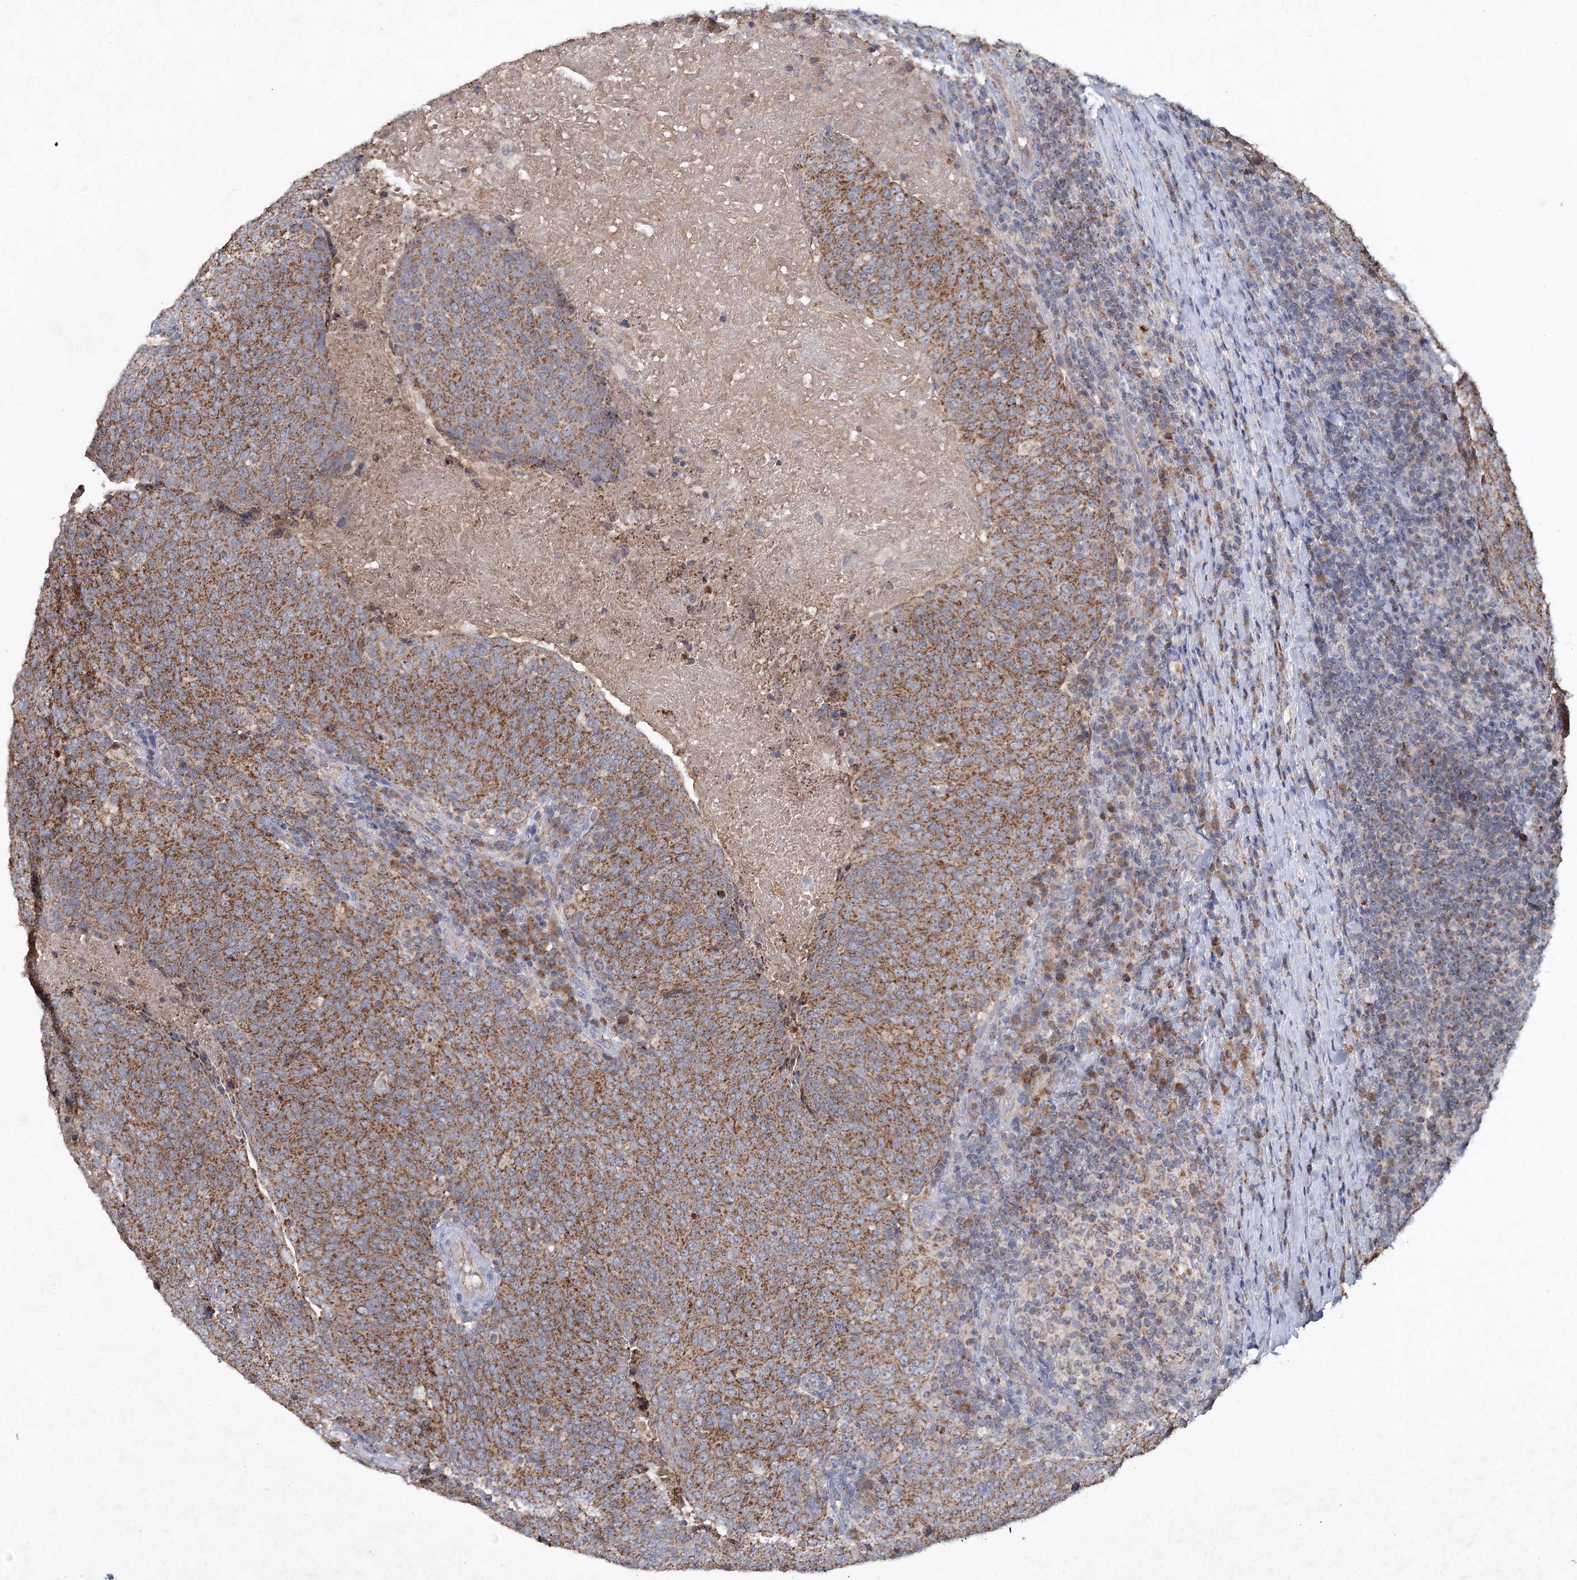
{"staining": {"intensity": "strong", "quantity": ">75%", "location": "cytoplasmic/membranous"}, "tissue": "head and neck cancer", "cell_type": "Tumor cells", "image_type": "cancer", "snomed": [{"axis": "morphology", "description": "Squamous cell carcinoma, NOS"}, {"axis": "morphology", "description": "Squamous cell carcinoma, metastatic, NOS"}, {"axis": "topography", "description": "Lymph node"}, {"axis": "topography", "description": "Head-Neck"}], "caption": "Squamous cell carcinoma (head and neck) stained with immunohistochemistry shows strong cytoplasmic/membranous staining in approximately >75% of tumor cells.", "gene": "MRPL44", "patient": {"sex": "male", "age": 62}}